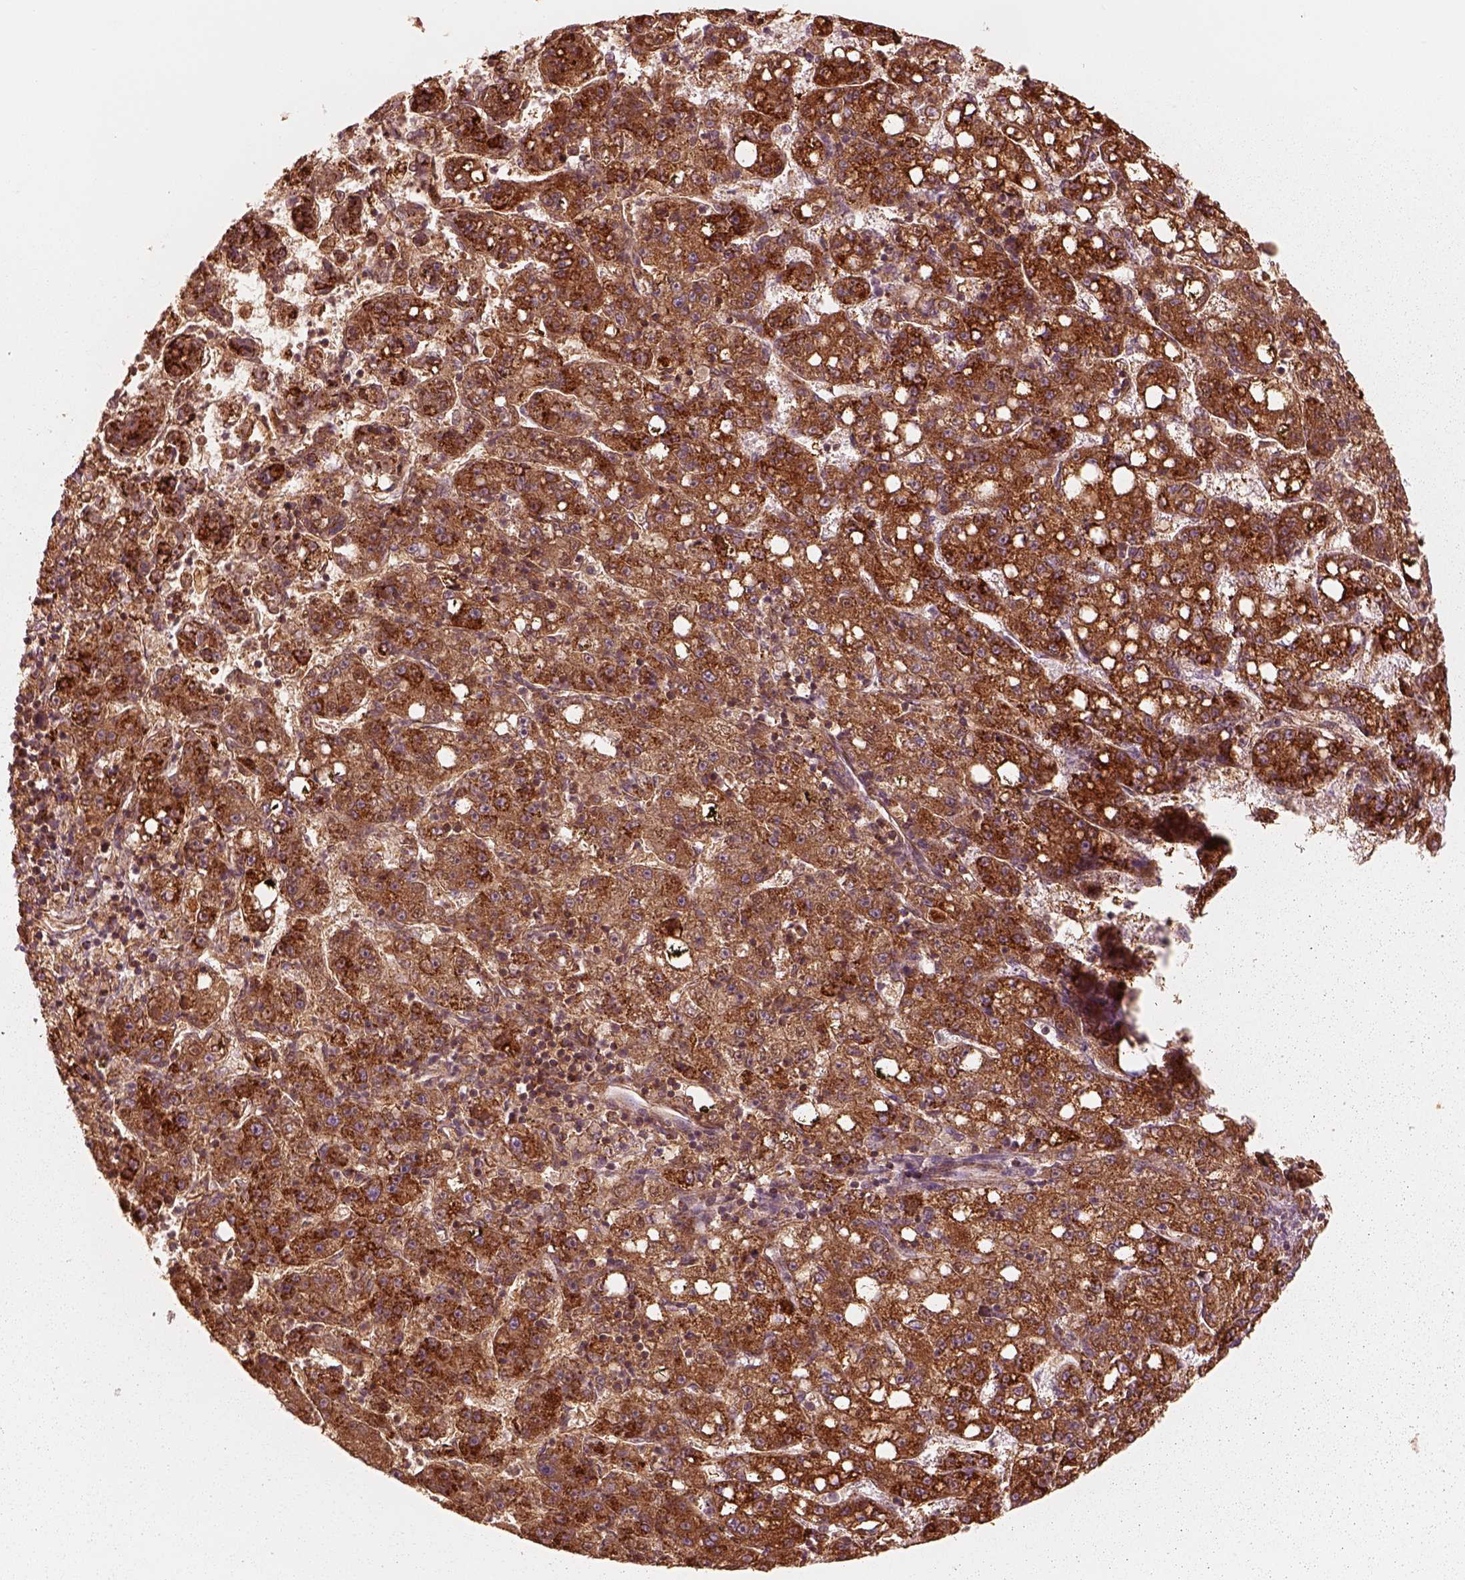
{"staining": {"intensity": "strong", "quantity": "<25%", "location": "cytoplasmic/membranous"}, "tissue": "liver cancer", "cell_type": "Tumor cells", "image_type": "cancer", "snomed": [{"axis": "morphology", "description": "Carcinoma, Hepatocellular, NOS"}, {"axis": "topography", "description": "Liver"}], "caption": "Liver cancer stained with immunohistochemistry reveals strong cytoplasmic/membranous positivity in approximately <25% of tumor cells. The staining was performed using DAB (3,3'-diaminobenzidine) to visualize the protein expression in brown, while the nuclei were stained in blue with hematoxylin (Magnification: 20x).", "gene": "ENTPD6", "patient": {"sex": "female", "age": 65}}